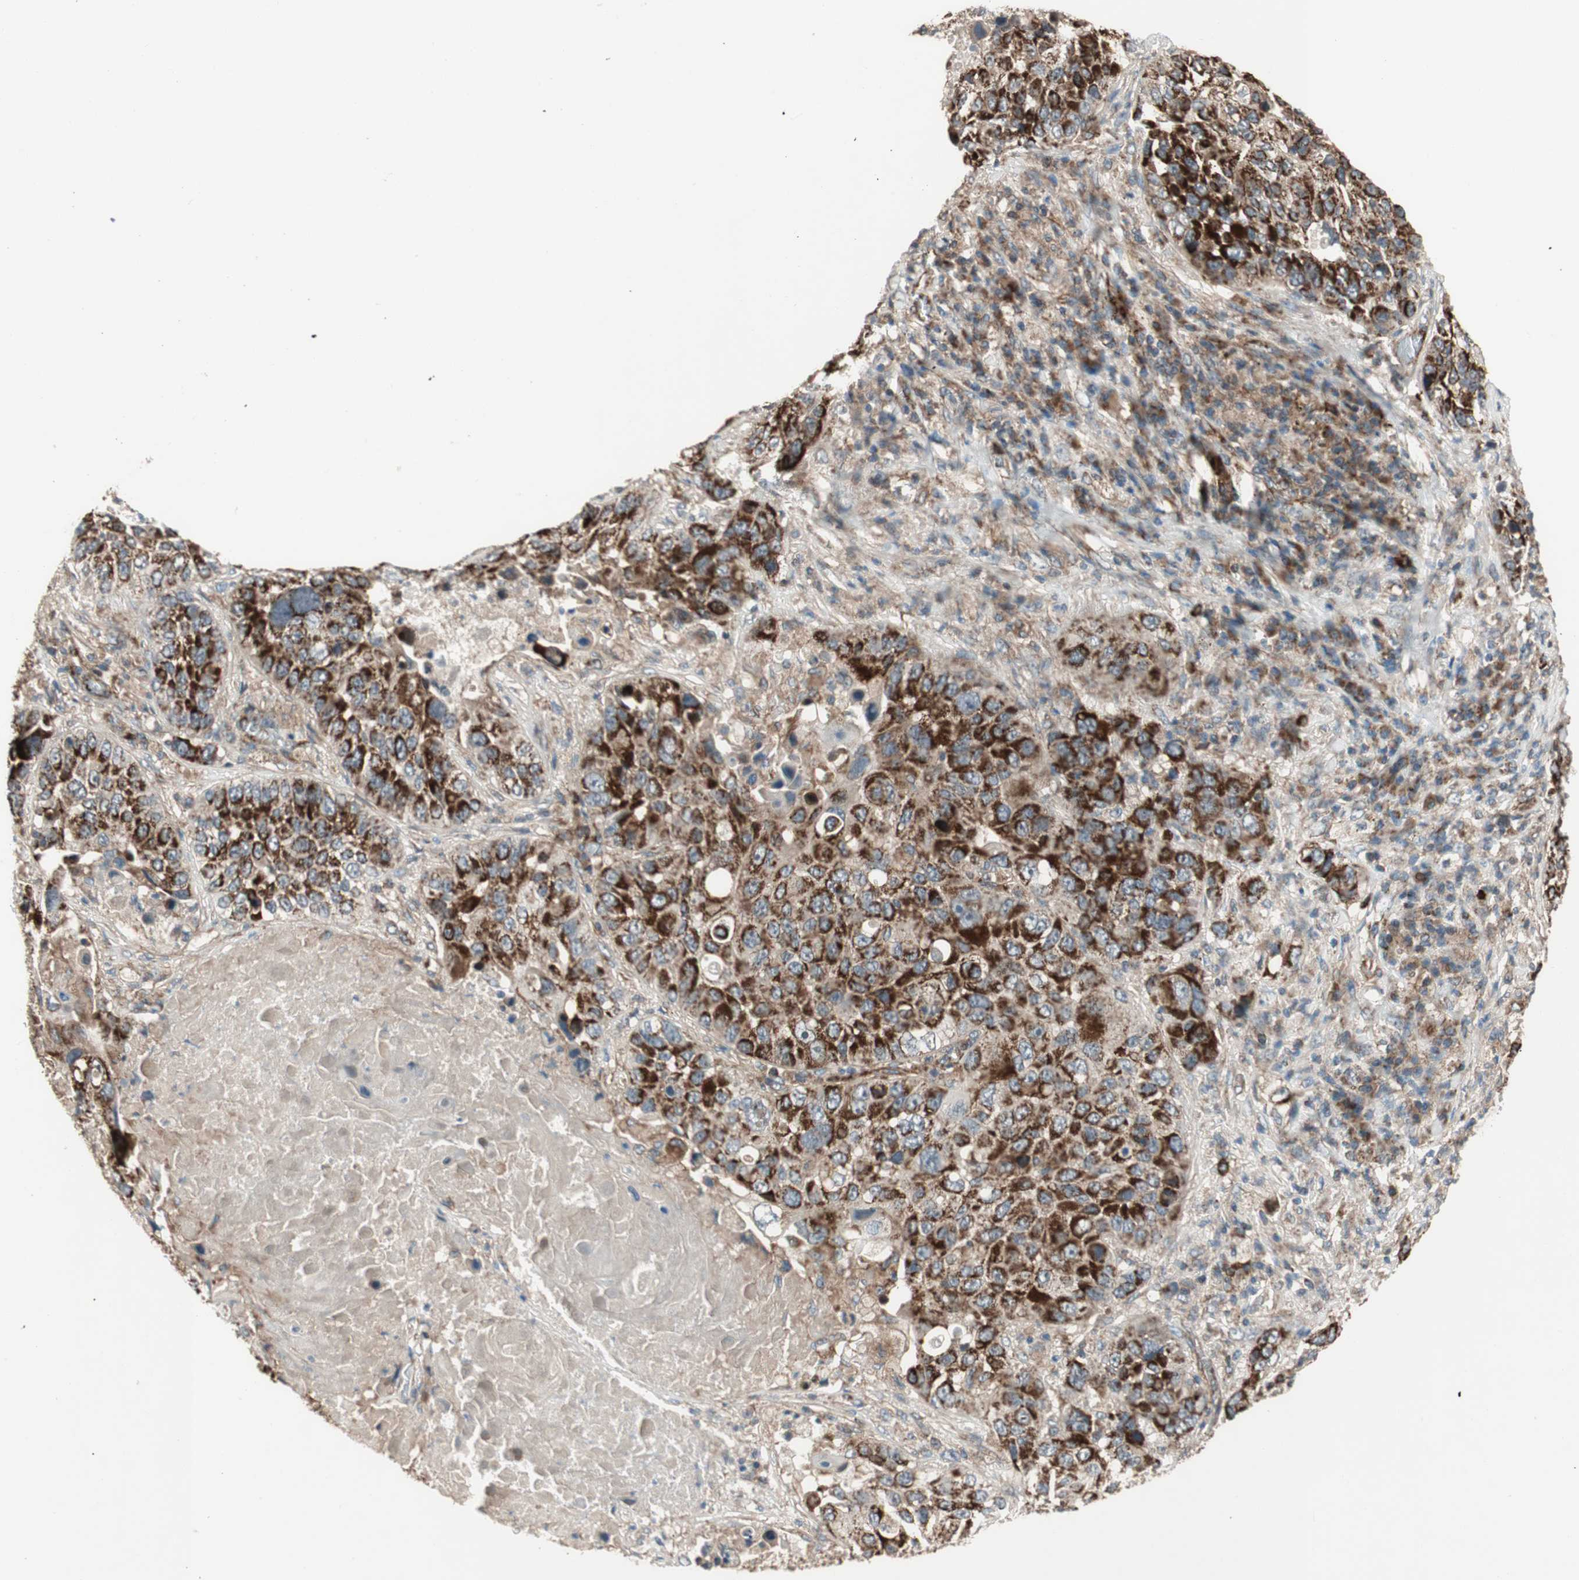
{"staining": {"intensity": "strong", "quantity": ">75%", "location": "cytoplasmic/membranous"}, "tissue": "lung cancer", "cell_type": "Tumor cells", "image_type": "cancer", "snomed": [{"axis": "morphology", "description": "Squamous cell carcinoma, NOS"}, {"axis": "topography", "description": "Lung"}], "caption": "Immunohistochemistry (DAB (3,3'-diaminobenzidine)) staining of squamous cell carcinoma (lung) displays strong cytoplasmic/membranous protein positivity in about >75% of tumor cells.", "gene": "AKAP1", "patient": {"sex": "male", "age": 57}}